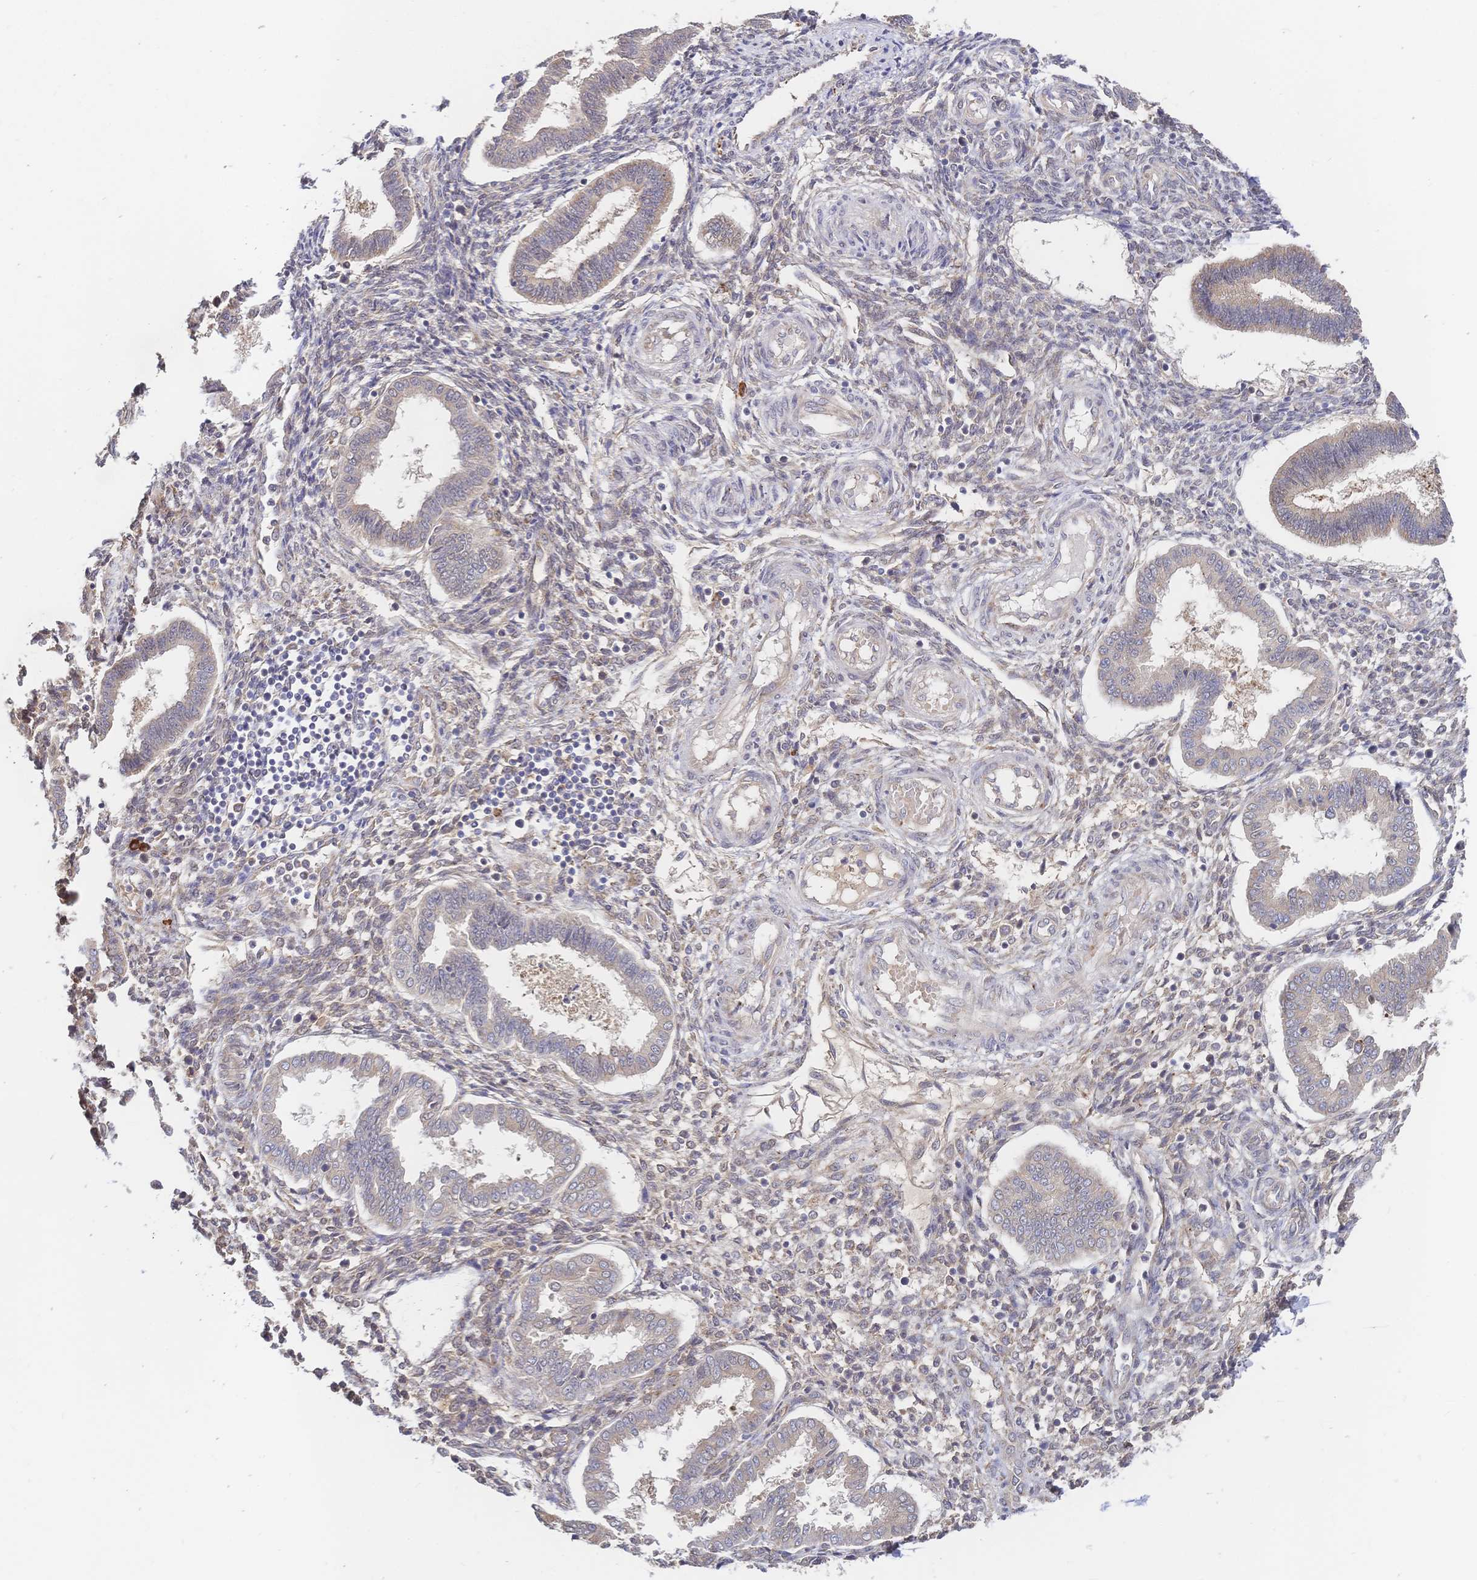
{"staining": {"intensity": "negative", "quantity": "none", "location": "none"}, "tissue": "endometrium", "cell_type": "Cells in endometrial stroma", "image_type": "normal", "snomed": [{"axis": "morphology", "description": "Normal tissue, NOS"}, {"axis": "topography", "description": "Endometrium"}], "caption": "The micrograph exhibits no staining of cells in endometrial stroma in unremarkable endometrium.", "gene": "LMO4", "patient": {"sex": "female", "age": 24}}